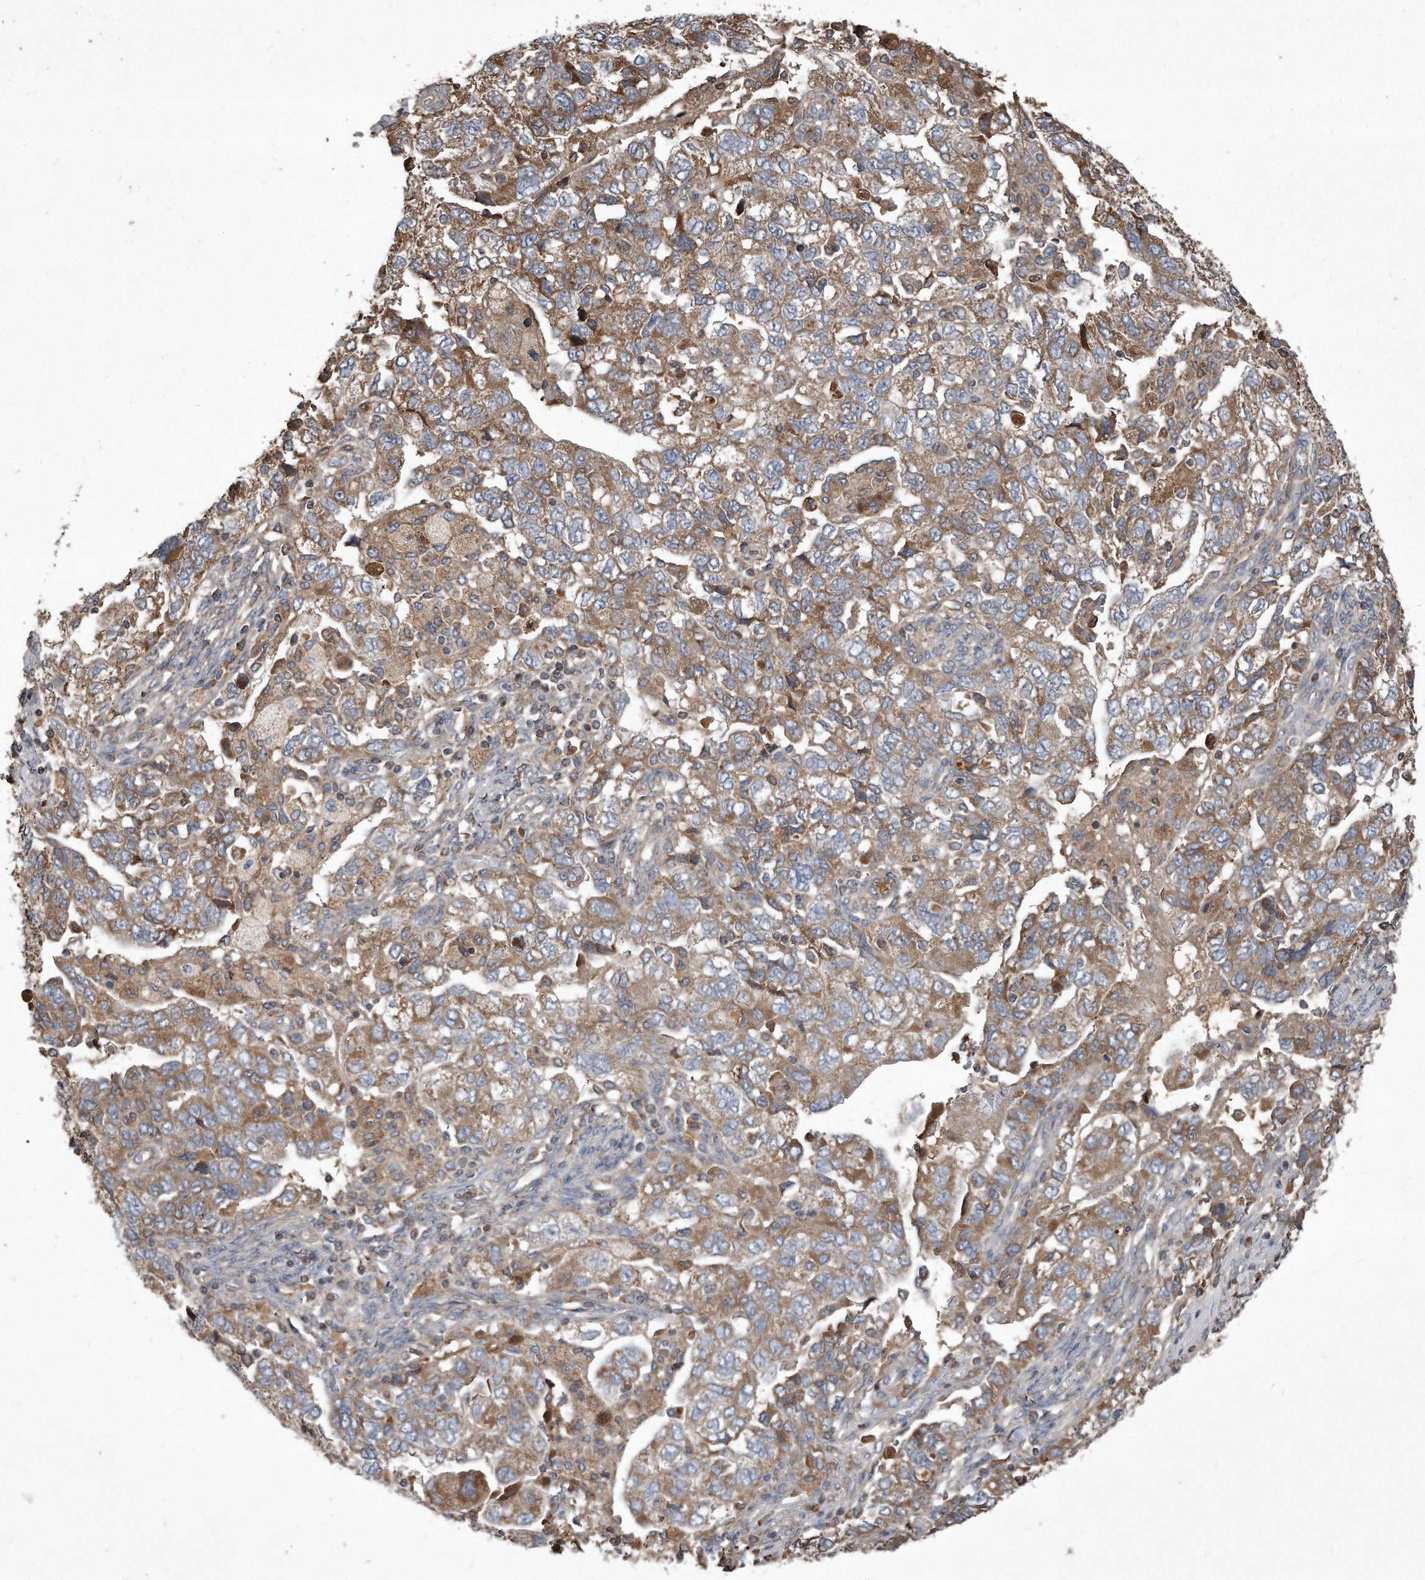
{"staining": {"intensity": "weak", "quantity": ">75%", "location": "cytoplasmic/membranous"}, "tissue": "ovarian cancer", "cell_type": "Tumor cells", "image_type": "cancer", "snomed": [{"axis": "morphology", "description": "Carcinoma, NOS"}, {"axis": "morphology", "description": "Cystadenocarcinoma, serous, NOS"}, {"axis": "topography", "description": "Ovary"}], "caption": "Serous cystadenocarcinoma (ovarian) stained with a protein marker reveals weak staining in tumor cells.", "gene": "SDHA", "patient": {"sex": "female", "age": 69}}